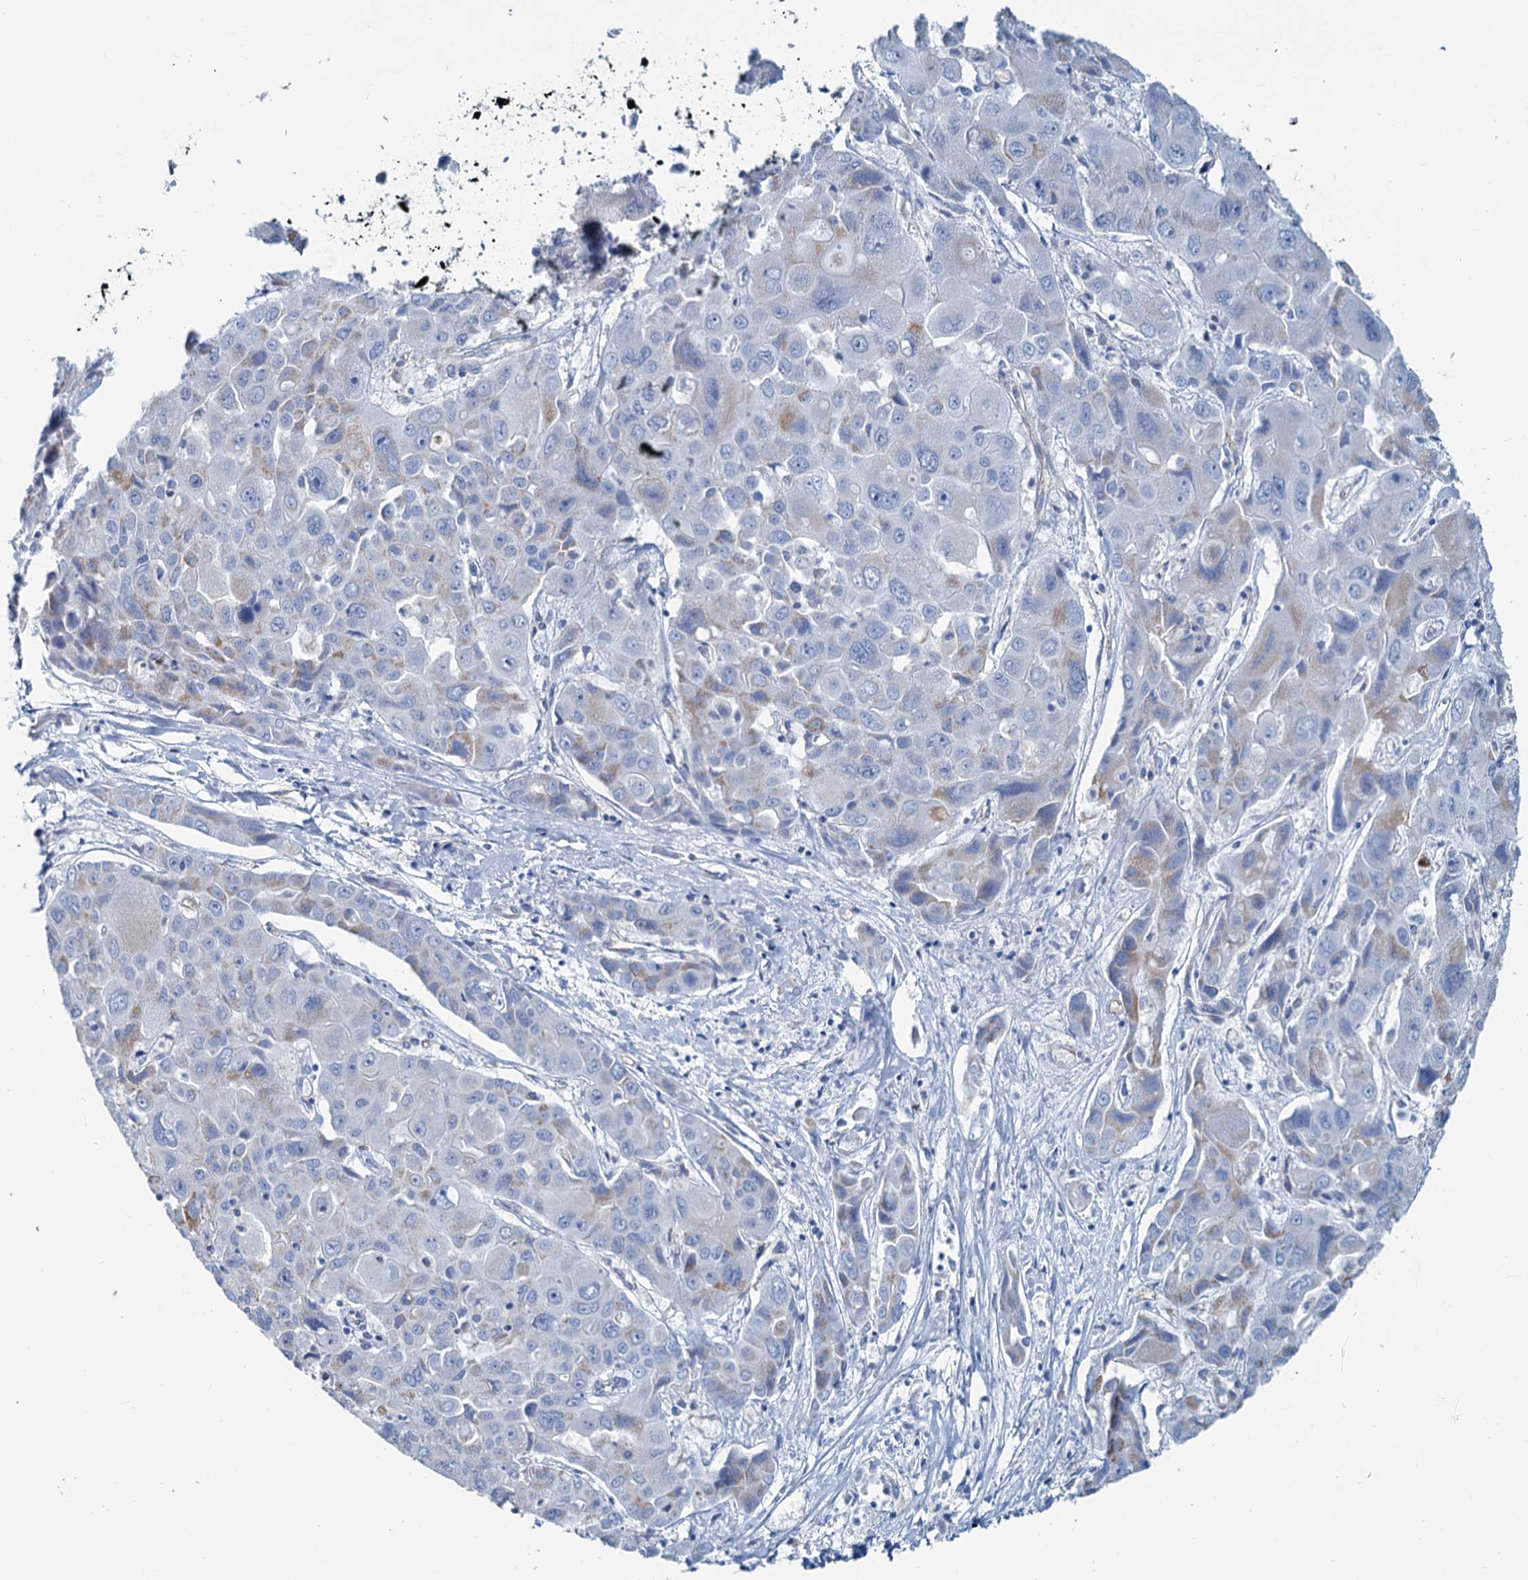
{"staining": {"intensity": "weak", "quantity": "<25%", "location": "cytoplasmic/membranous"}, "tissue": "liver cancer", "cell_type": "Tumor cells", "image_type": "cancer", "snomed": [{"axis": "morphology", "description": "Cholangiocarcinoma"}, {"axis": "topography", "description": "Liver"}], "caption": "High magnification brightfield microscopy of liver cancer stained with DAB (3,3'-diaminobenzidine) (brown) and counterstained with hematoxylin (blue): tumor cells show no significant positivity.", "gene": "SLC1A3", "patient": {"sex": "male", "age": 67}}